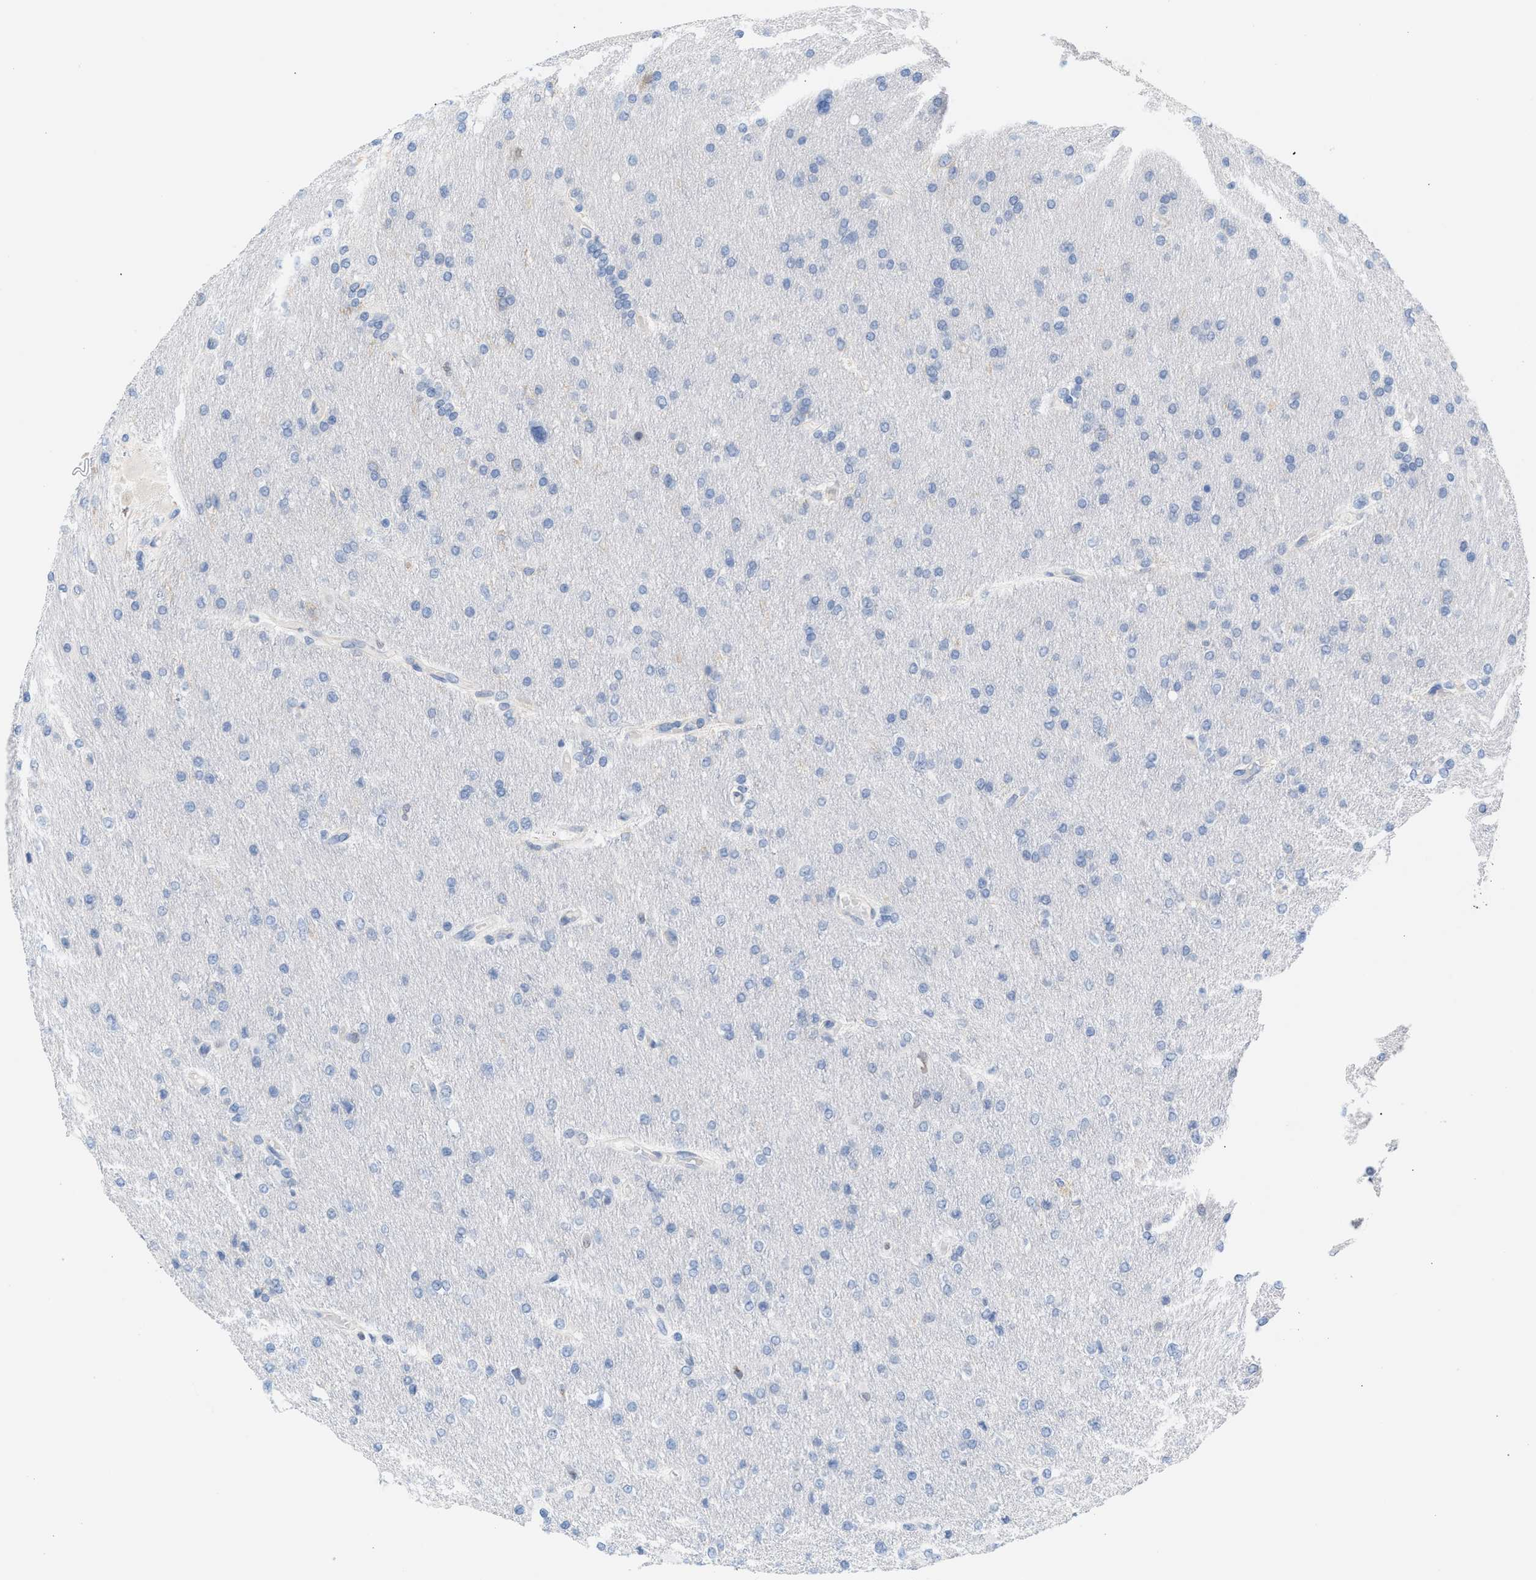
{"staining": {"intensity": "negative", "quantity": "none", "location": "none"}, "tissue": "glioma", "cell_type": "Tumor cells", "image_type": "cancer", "snomed": [{"axis": "morphology", "description": "Glioma, malignant, High grade"}, {"axis": "topography", "description": "Cerebral cortex"}], "caption": "The photomicrograph shows no staining of tumor cells in malignant high-grade glioma.", "gene": "LRCH1", "patient": {"sex": "female", "age": 36}}